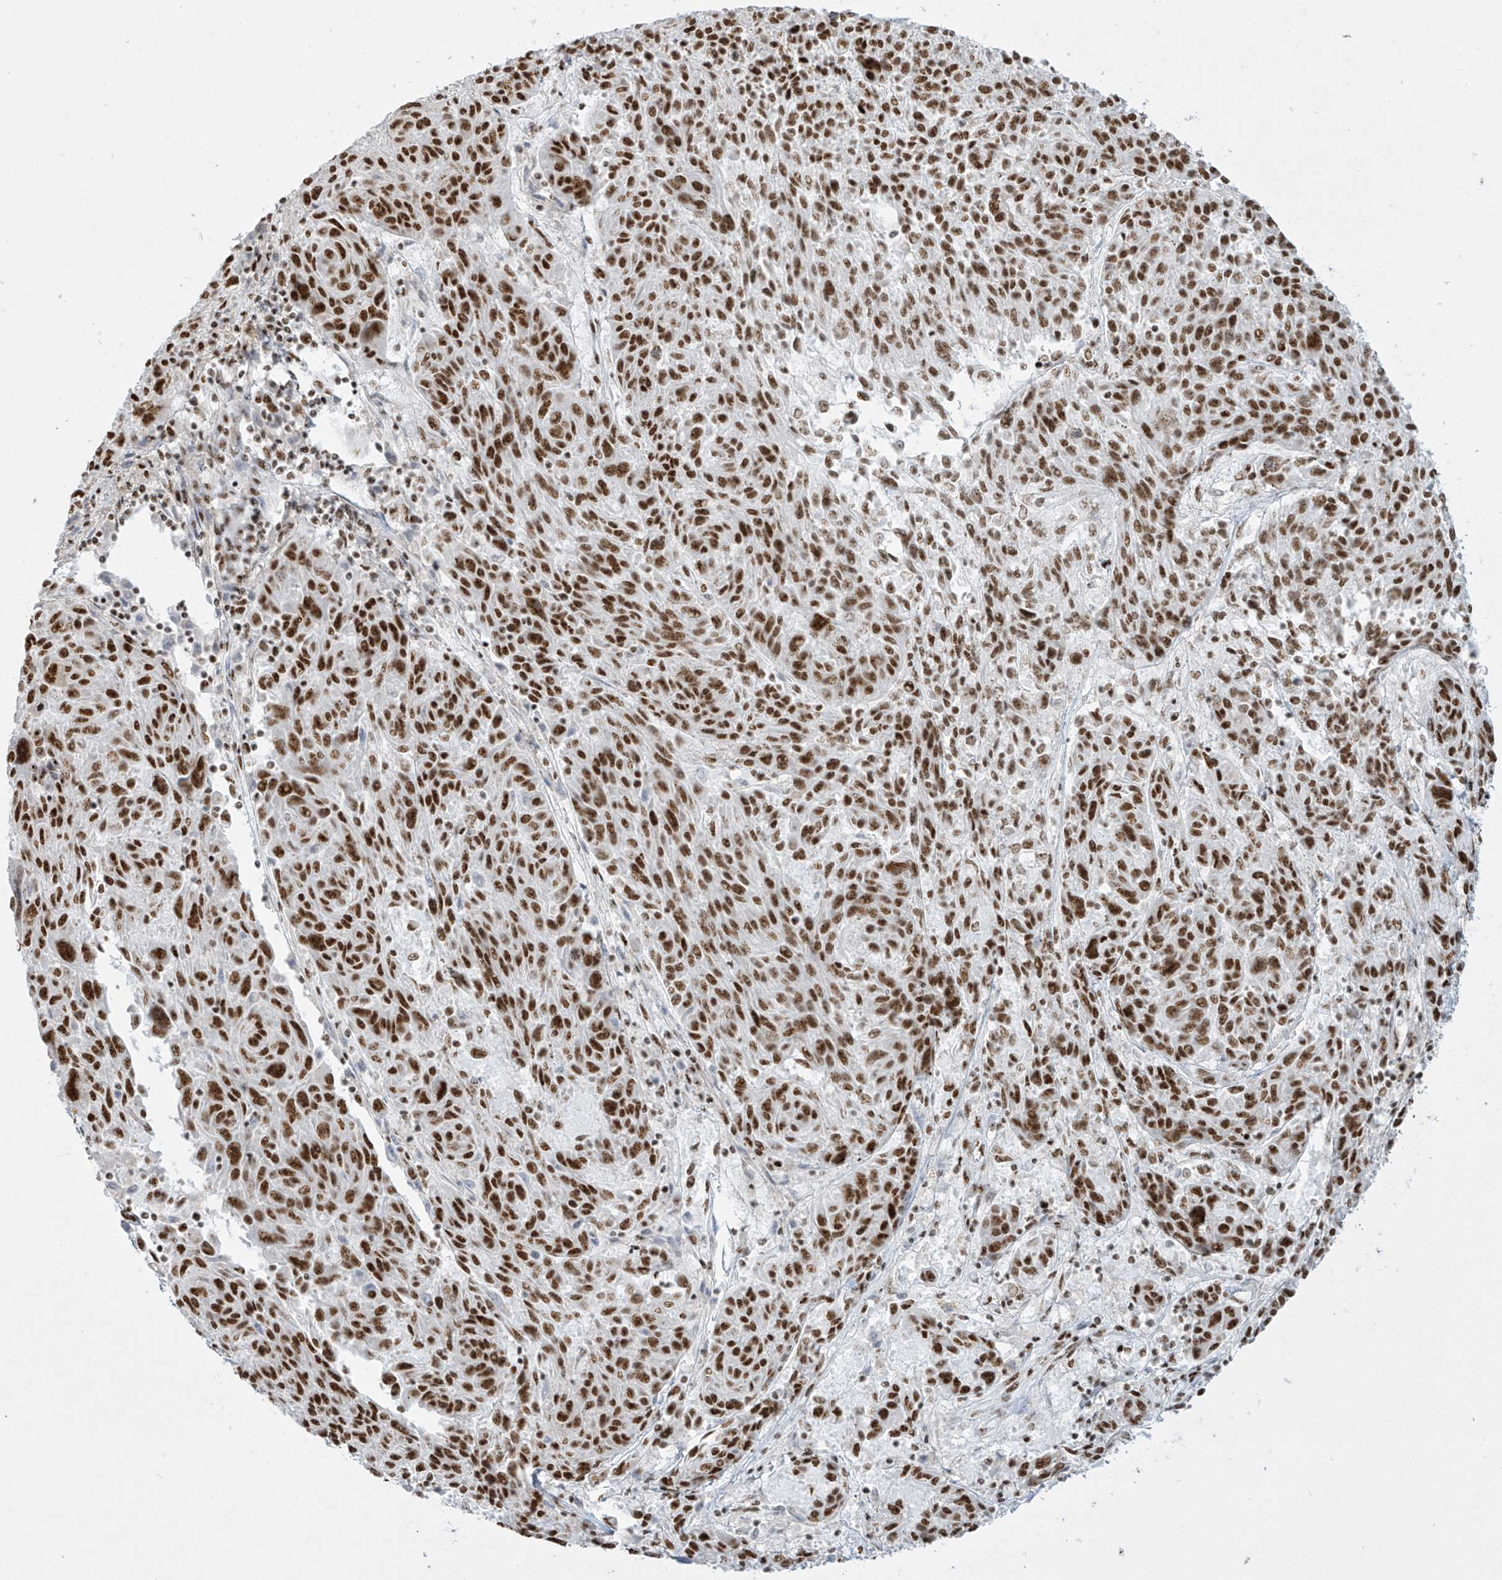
{"staining": {"intensity": "strong", "quantity": ">75%", "location": "nuclear"}, "tissue": "melanoma", "cell_type": "Tumor cells", "image_type": "cancer", "snomed": [{"axis": "morphology", "description": "Malignant melanoma, NOS"}, {"axis": "topography", "description": "Skin"}], "caption": "Immunohistochemical staining of melanoma displays strong nuclear protein expression in about >75% of tumor cells.", "gene": "MS4A6A", "patient": {"sex": "male", "age": 53}}